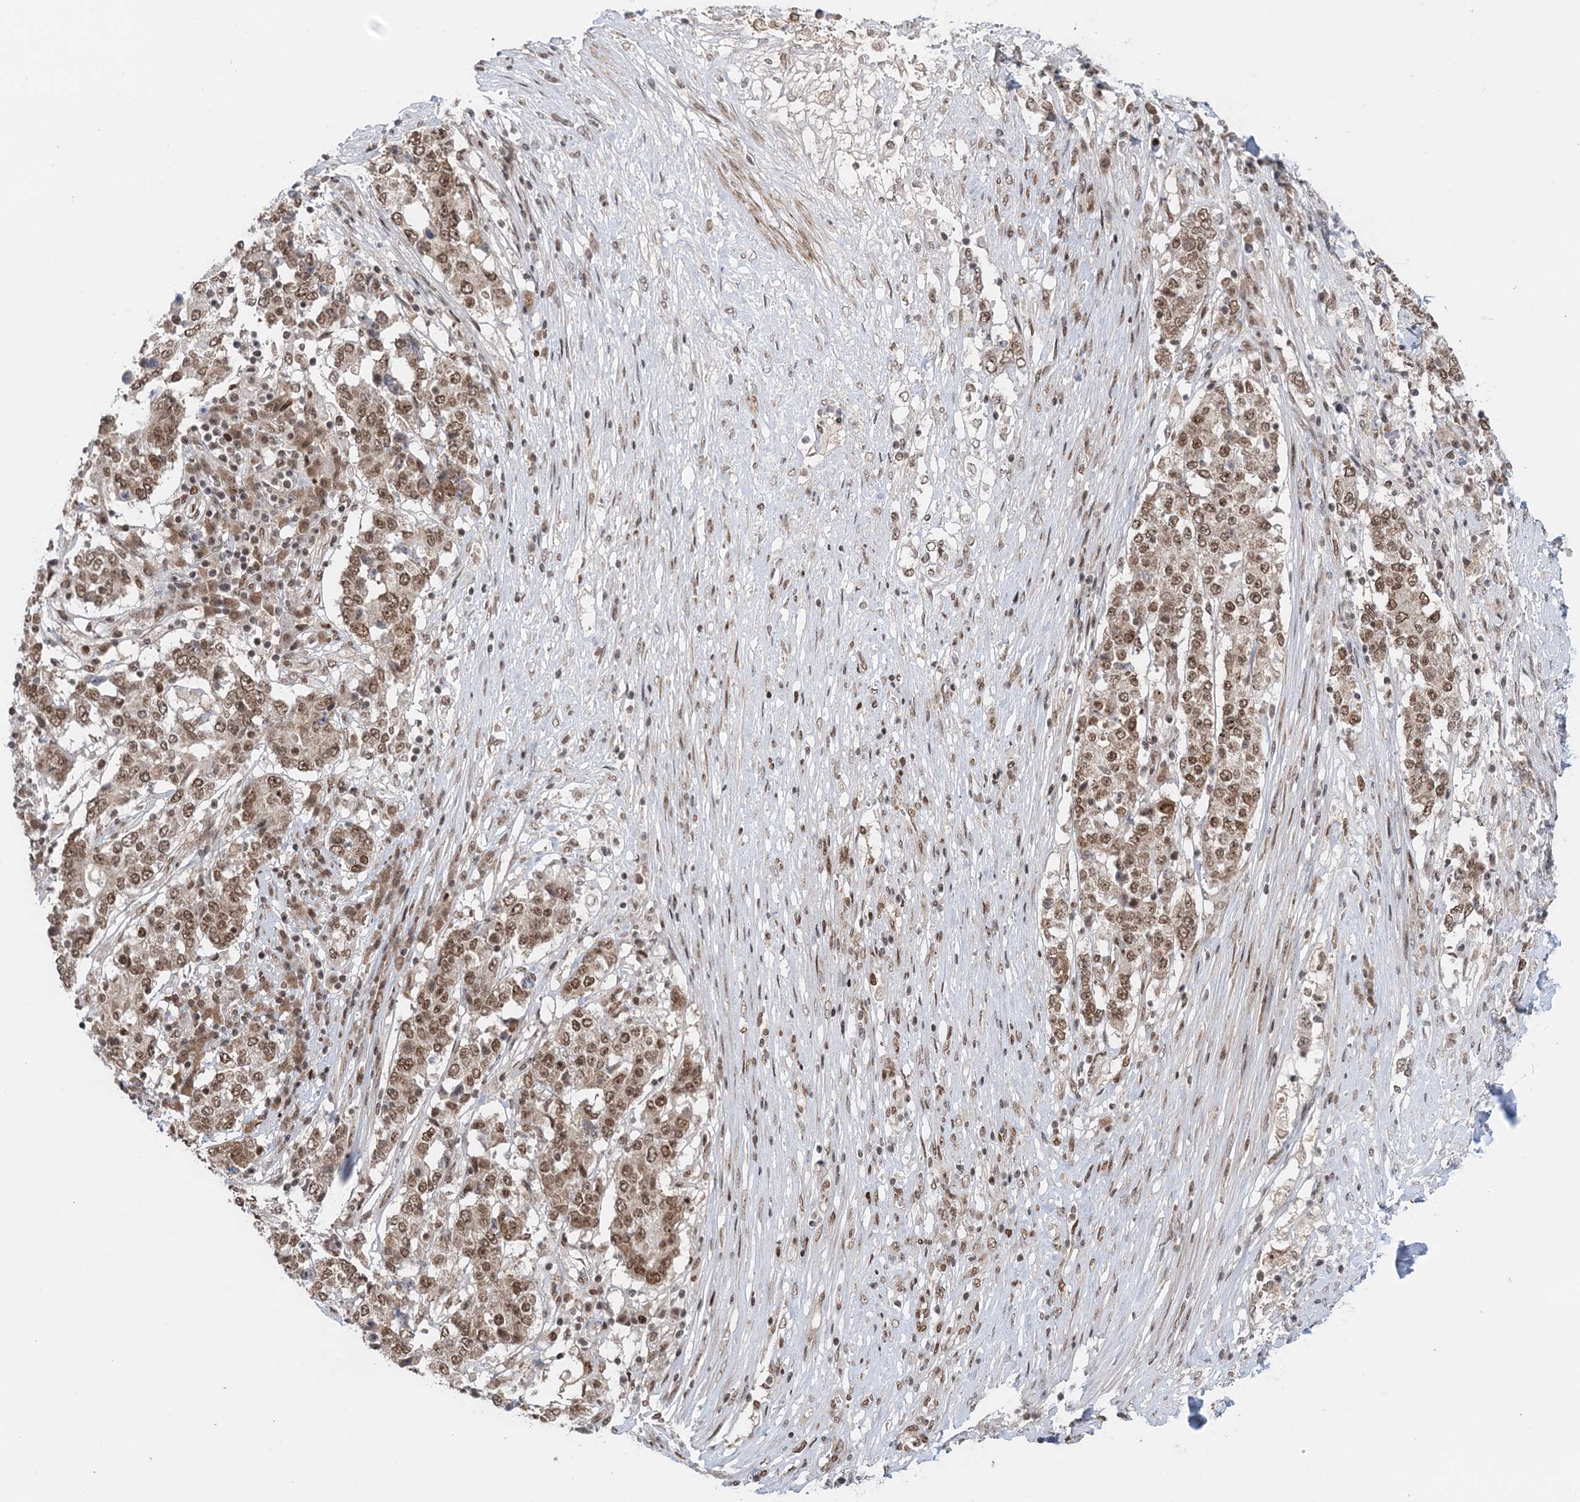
{"staining": {"intensity": "moderate", "quantity": ">75%", "location": "nuclear"}, "tissue": "stomach cancer", "cell_type": "Tumor cells", "image_type": "cancer", "snomed": [{"axis": "morphology", "description": "Adenocarcinoma, NOS"}, {"axis": "topography", "description": "Stomach"}], "caption": "Tumor cells demonstrate medium levels of moderate nuclear staining in about >75% of cells in human stomach adenocarcinoma.", "gene": "NOA1", "patient": {"sex": "male", "age": 59}}